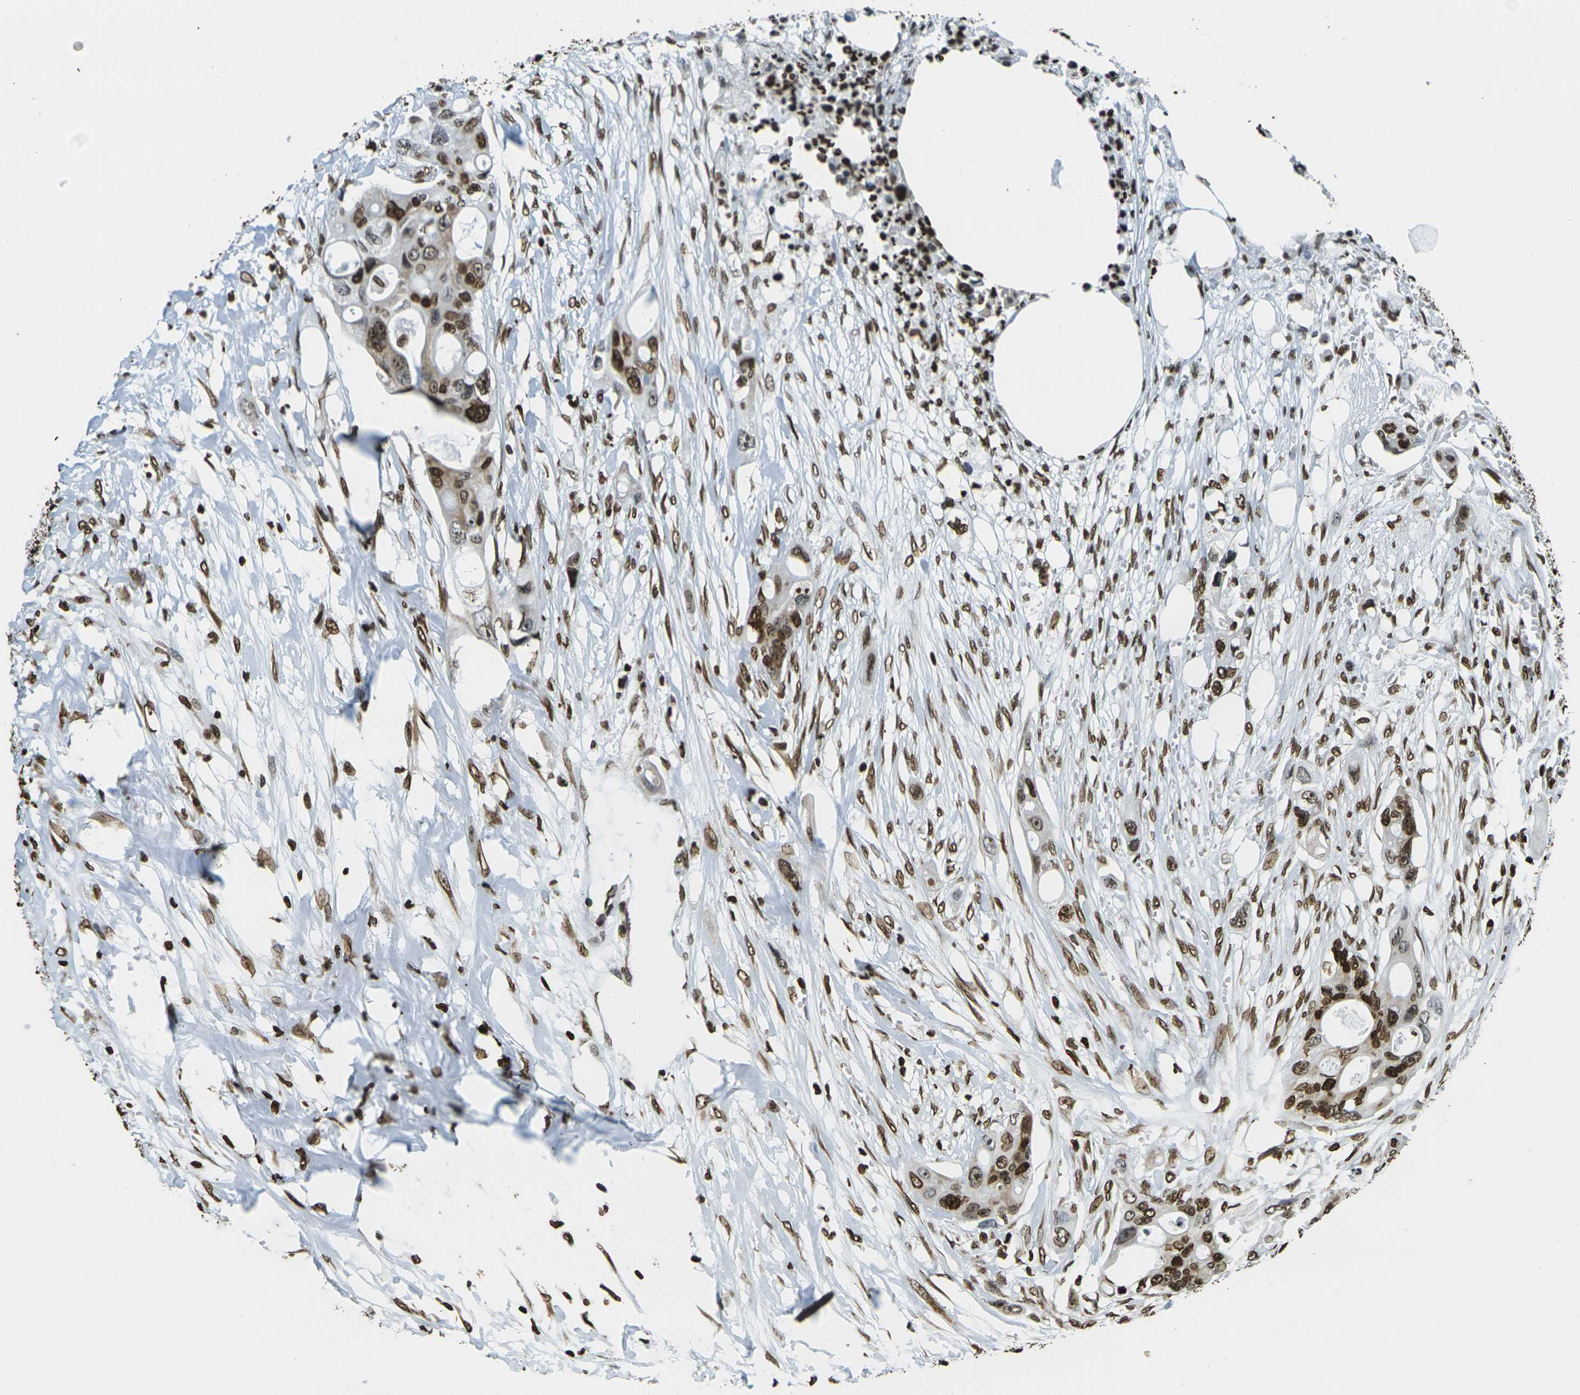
{"staining": {"intensity": "strong", "quantity": ">75%", "location": "nuclear"}, "tissue": "colorectal cancer", "cell_type": "Tumor cells", "image_type": "cancer", "snomed": [{"axis": "morphology", "description": "Adenocarcinoma, NOS"}, {"axis": "topography", "description": "Colon"}], "caption": "Adenocarcinoma (colorectal) stained with immunohistochemistry reveals strong nuclear staining in approximately >75% of tumor cells.", "gene": "H1-2", "patient": {"sex": "female", "age": 57}}